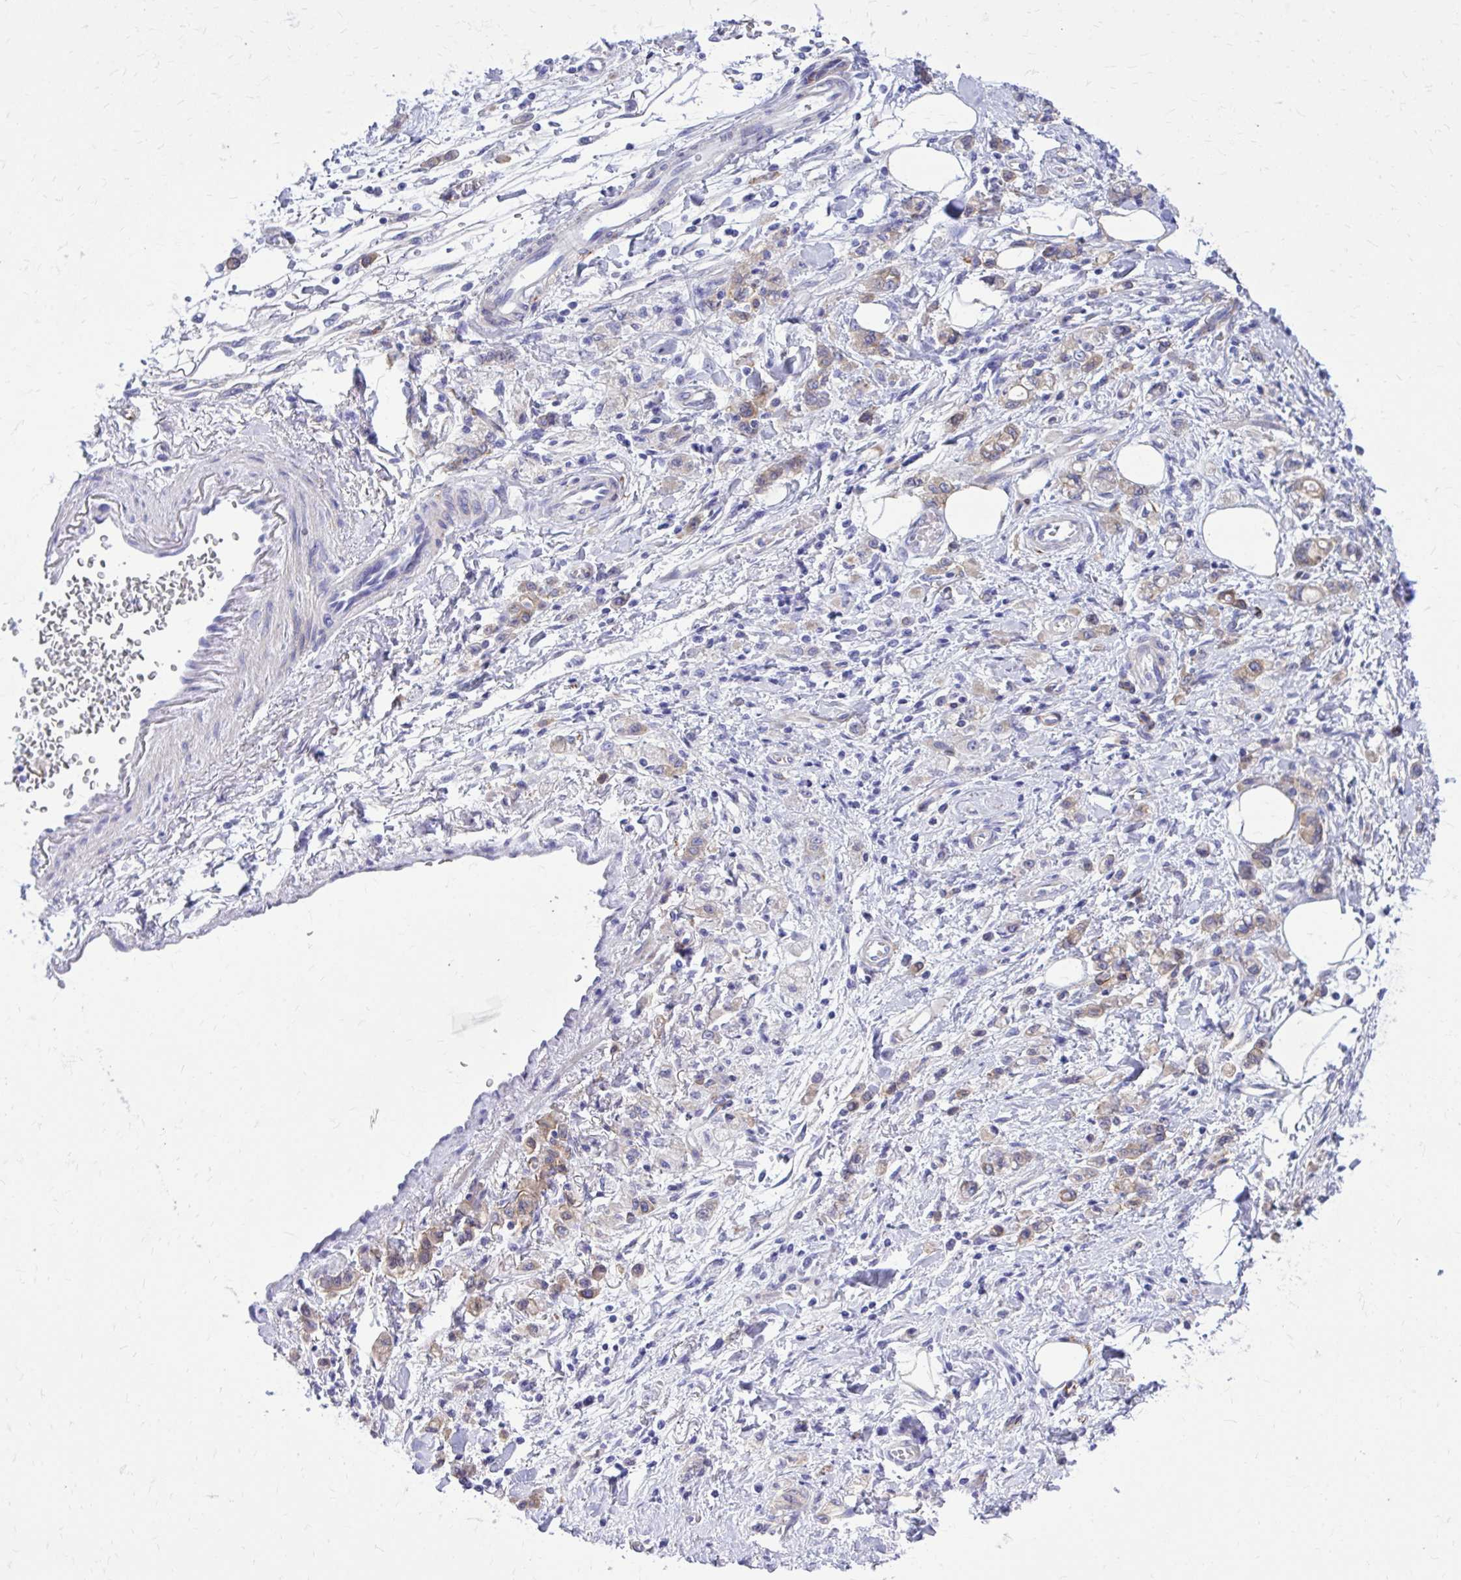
{"staining": {"intensity": "weak", "quantity": ">75%", "location": "cytoplasmic/membranous"}, "tissue": "stomach cancer", "cell_type": "Tumor cells", "image_type": "cancer", "snomed": [{"axis": "morphology", "description": "Adenocarcinoma, NOS"}, {"axis": "topography", "description": "Stomach"}], "caption": "Protein expression by IHC displays weak cytoplasmic/membranous expression in about >75% of tumor cells in adenocarcinoma (stomach).", "gene": "EPB41L1", "patient": {"sex": "male", "age": 77}}